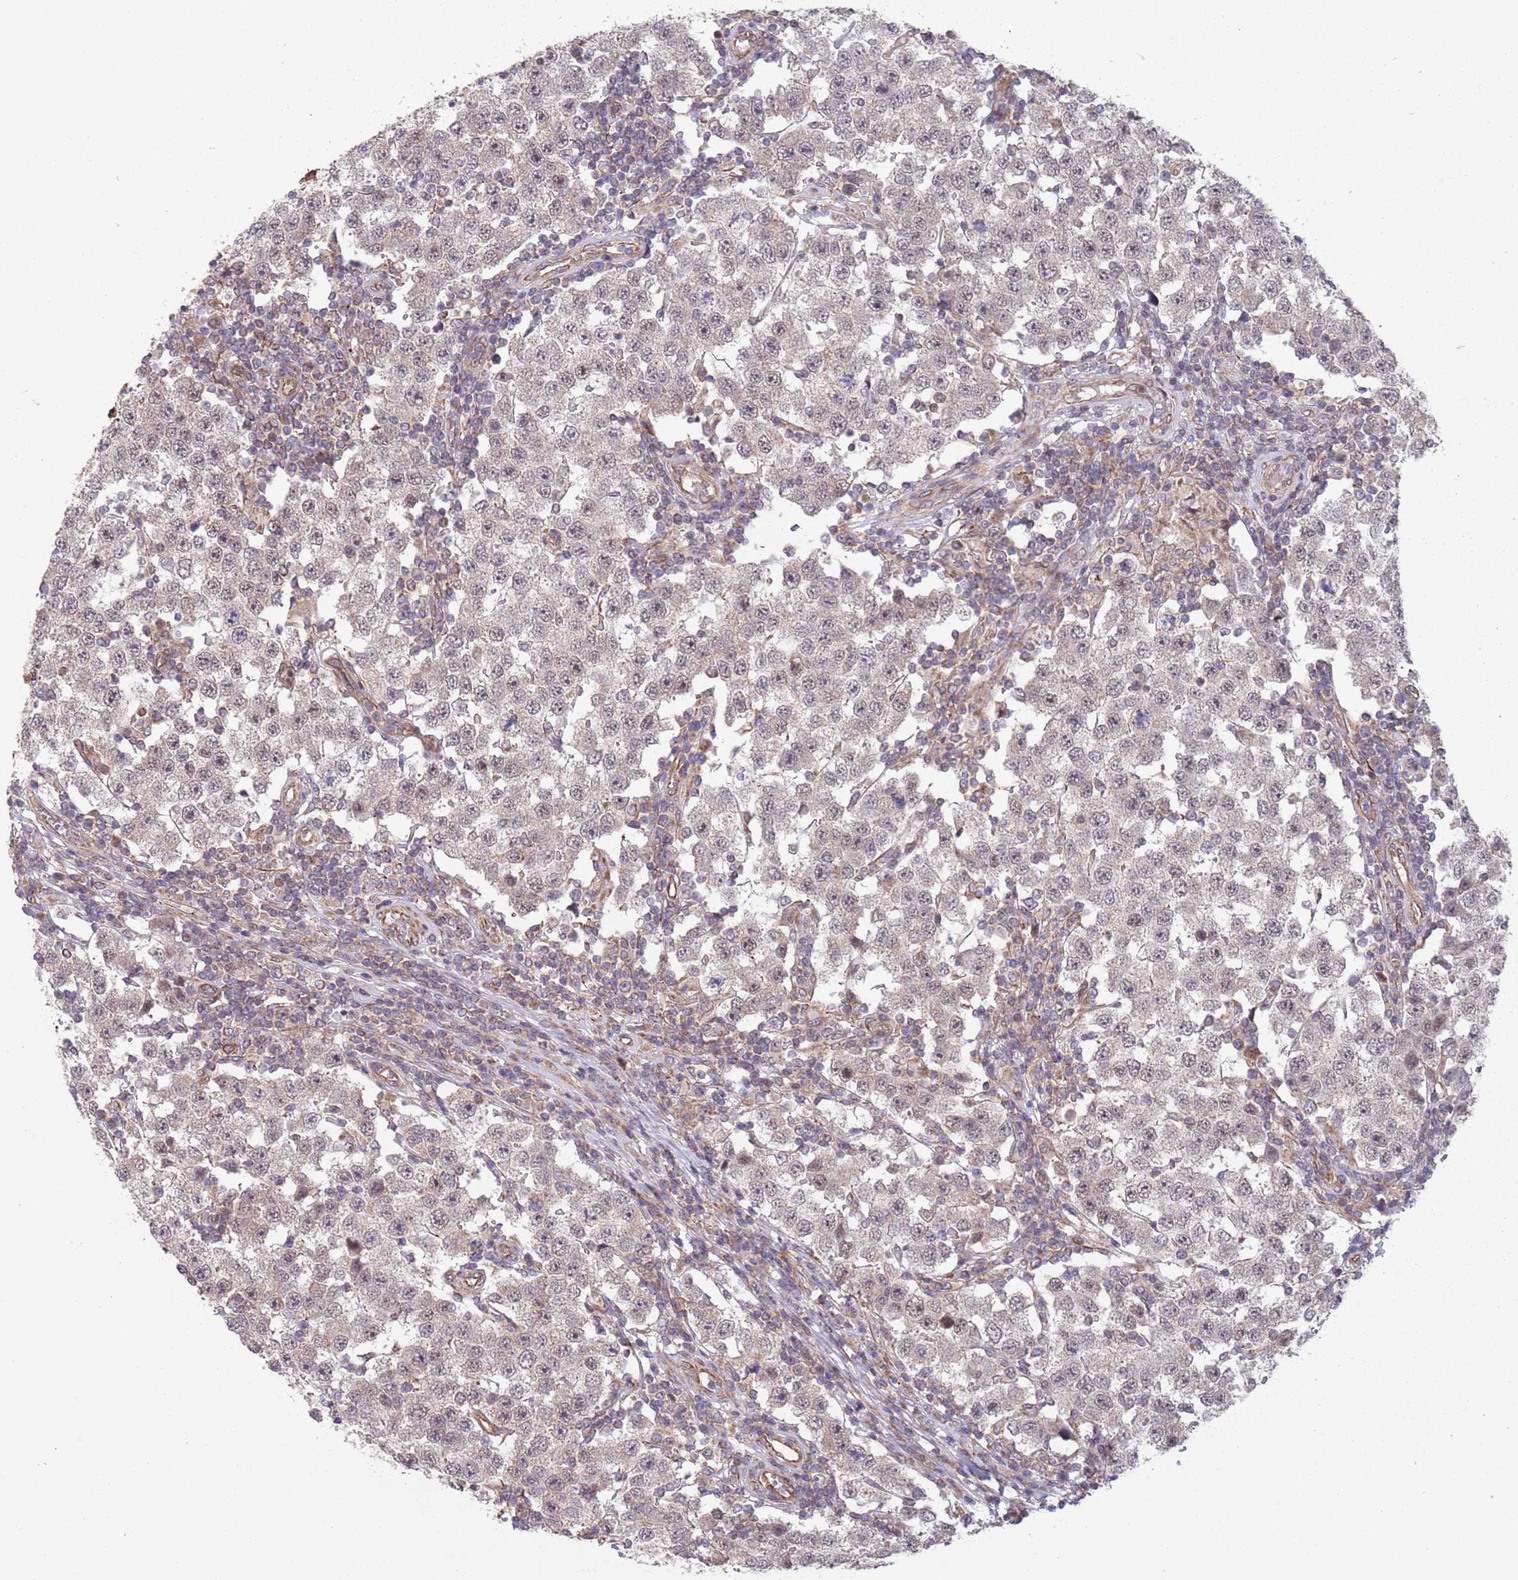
{"staining": {"intensity": "negative", "quantity": "none", "location": "none"}, "tissue": "testis cancer", "cell_type": "Tumor cells", "image_type": "cancer", "snomed": [{"axis": "morphology", "description": "Seminoma, NOS"}, {"axis": "topography", "description": "Testis"}], "caption": "This is a image of IHC staining of testis seminoma, which shows no positivity in tumor cells.", "gene": "CHD9", "patient": {"sex": "male", "age": 34}}